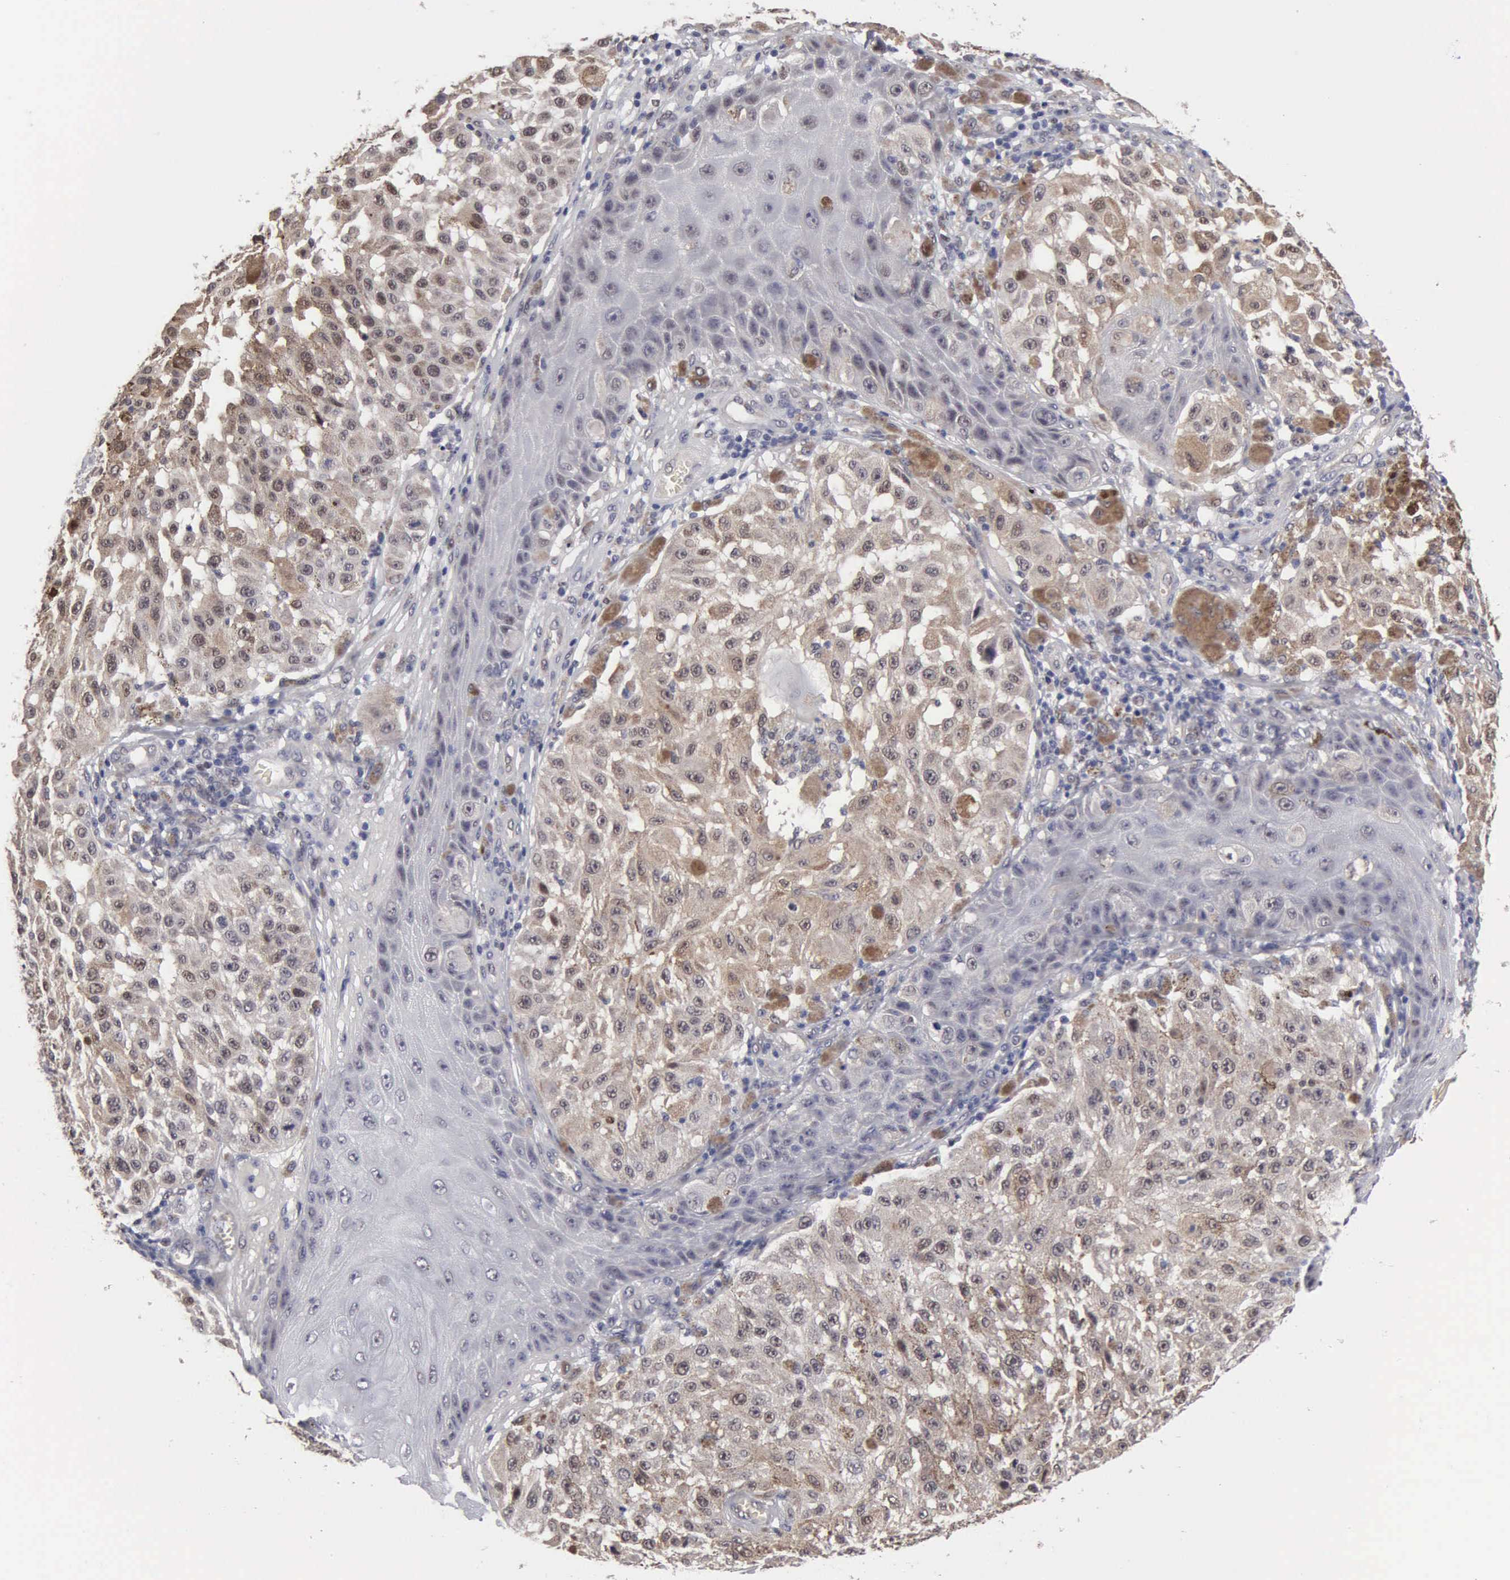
{"staining": {"intensity": "weak", "quantity": "25%-75%", "location": "cytoplasmic/membranous,nuclear"}, "tissue": "melanoma", "cell_type": "Tumor cells", "image_type": "cancer", "snomed": [{"axis": "morphology", "description": "Malignant melanoma, NOS"}, {"axis": "topography", "description": "Skin"}], "caption": "Protein analysis of melanoma tissue shows weak cytoplasmic/membranous and nuclear positivity in about 25%-75% of tumor cells. (DAB IHC with brightfield microscopy, high magnification).", "gene": "ZBTB33", "patient": {"sex": "female", "age": 64}}